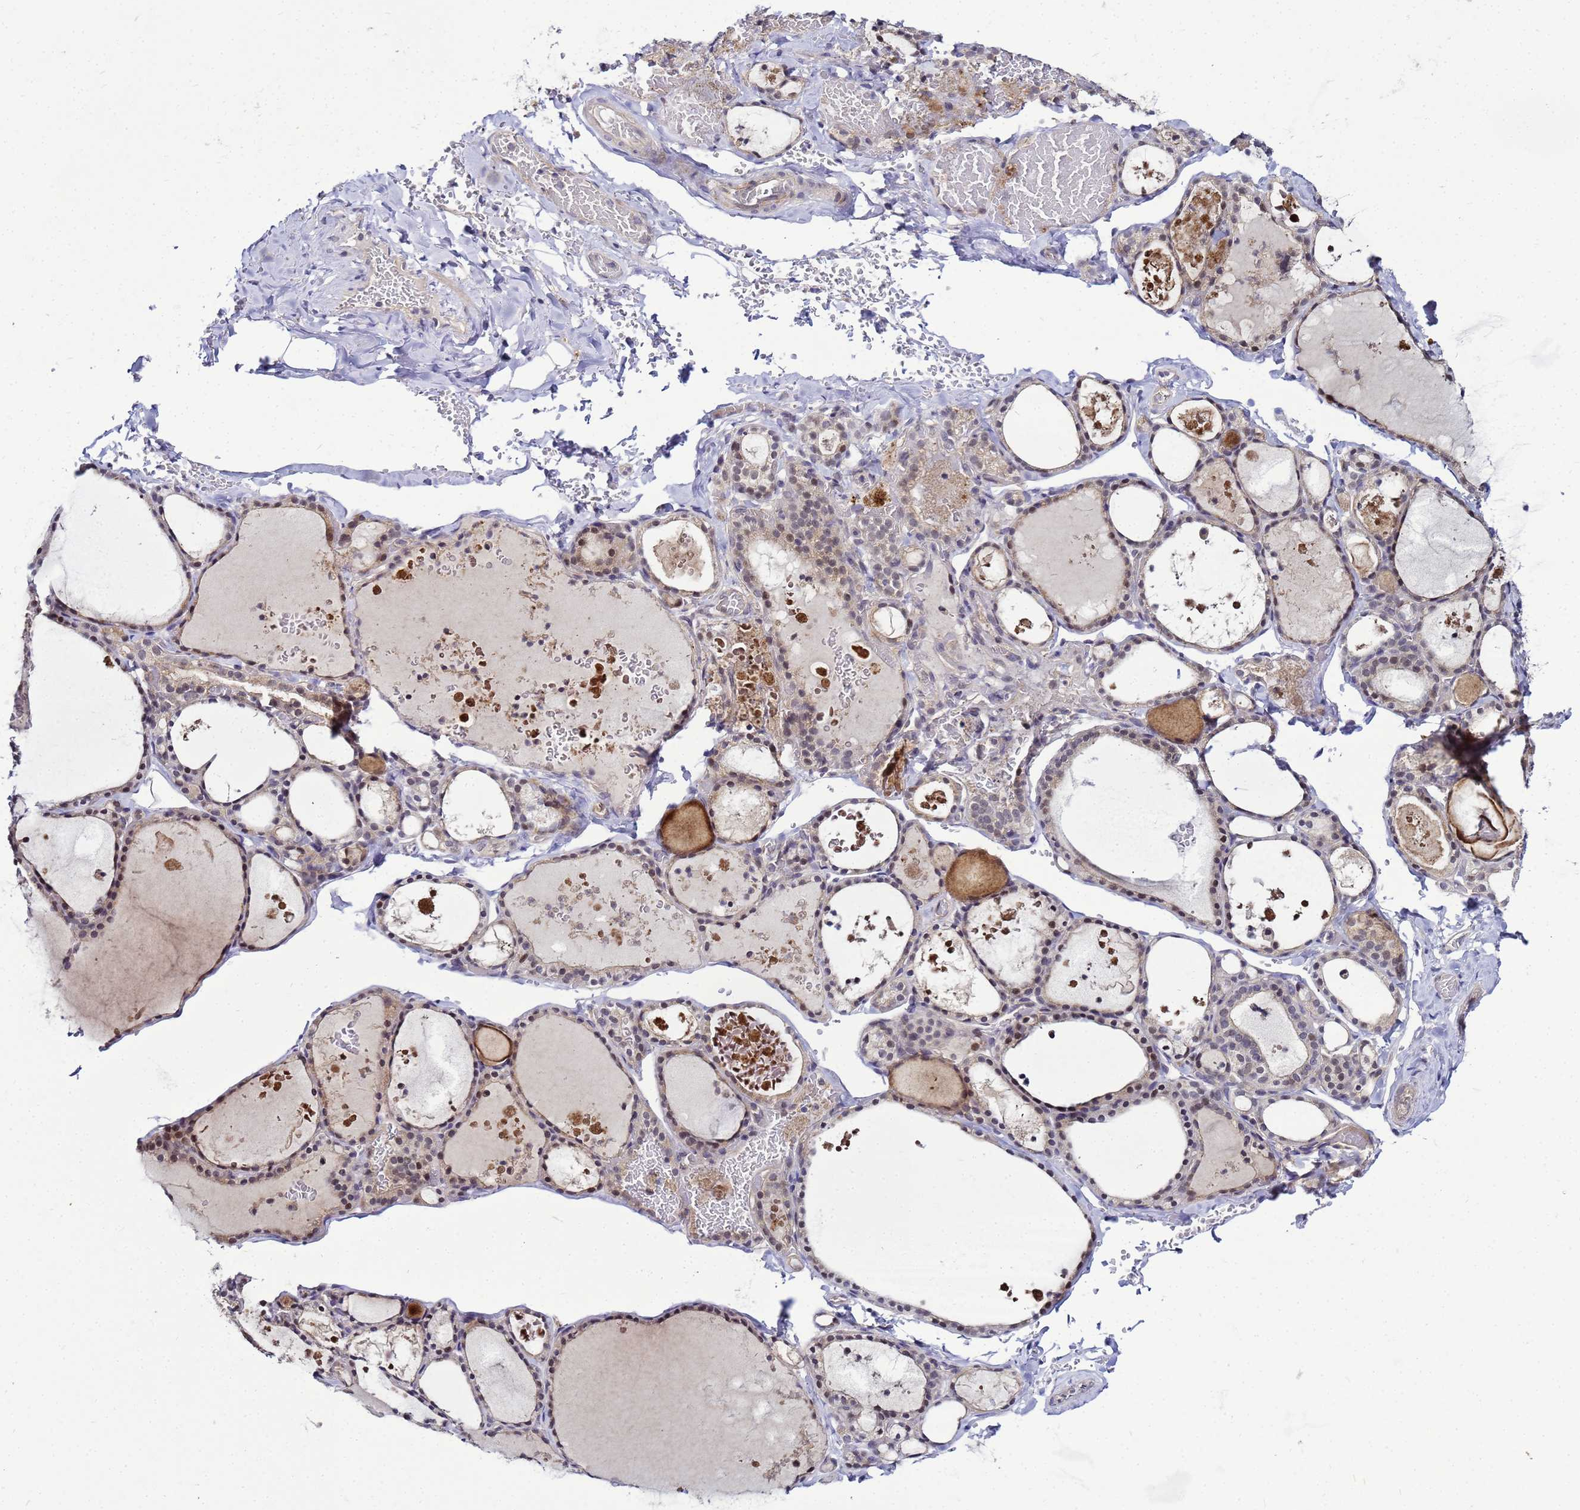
{"staining": {"intensity": "moderate", "quantity": "25%-75%", "location": "cytoplasmic/membranous,nuclear"}, "tissue": "thyroid gland", "cell_type": "Glandular cells", "image_type": "normal", "snomed": [{"axis": "morphology", "description": "Normal tissue, NOS"}, {"axis": "topography", "description": "Thyroid gland"}], "caption": "Thyroid gland was stained to show a protein in brown. There is medium levels of moderate cytoplasmic/membranous,nuclear staining in about 25%-75% of glandular cells.", "gene": "SAT1", "patient": {"sex": "male", "age": 56}}